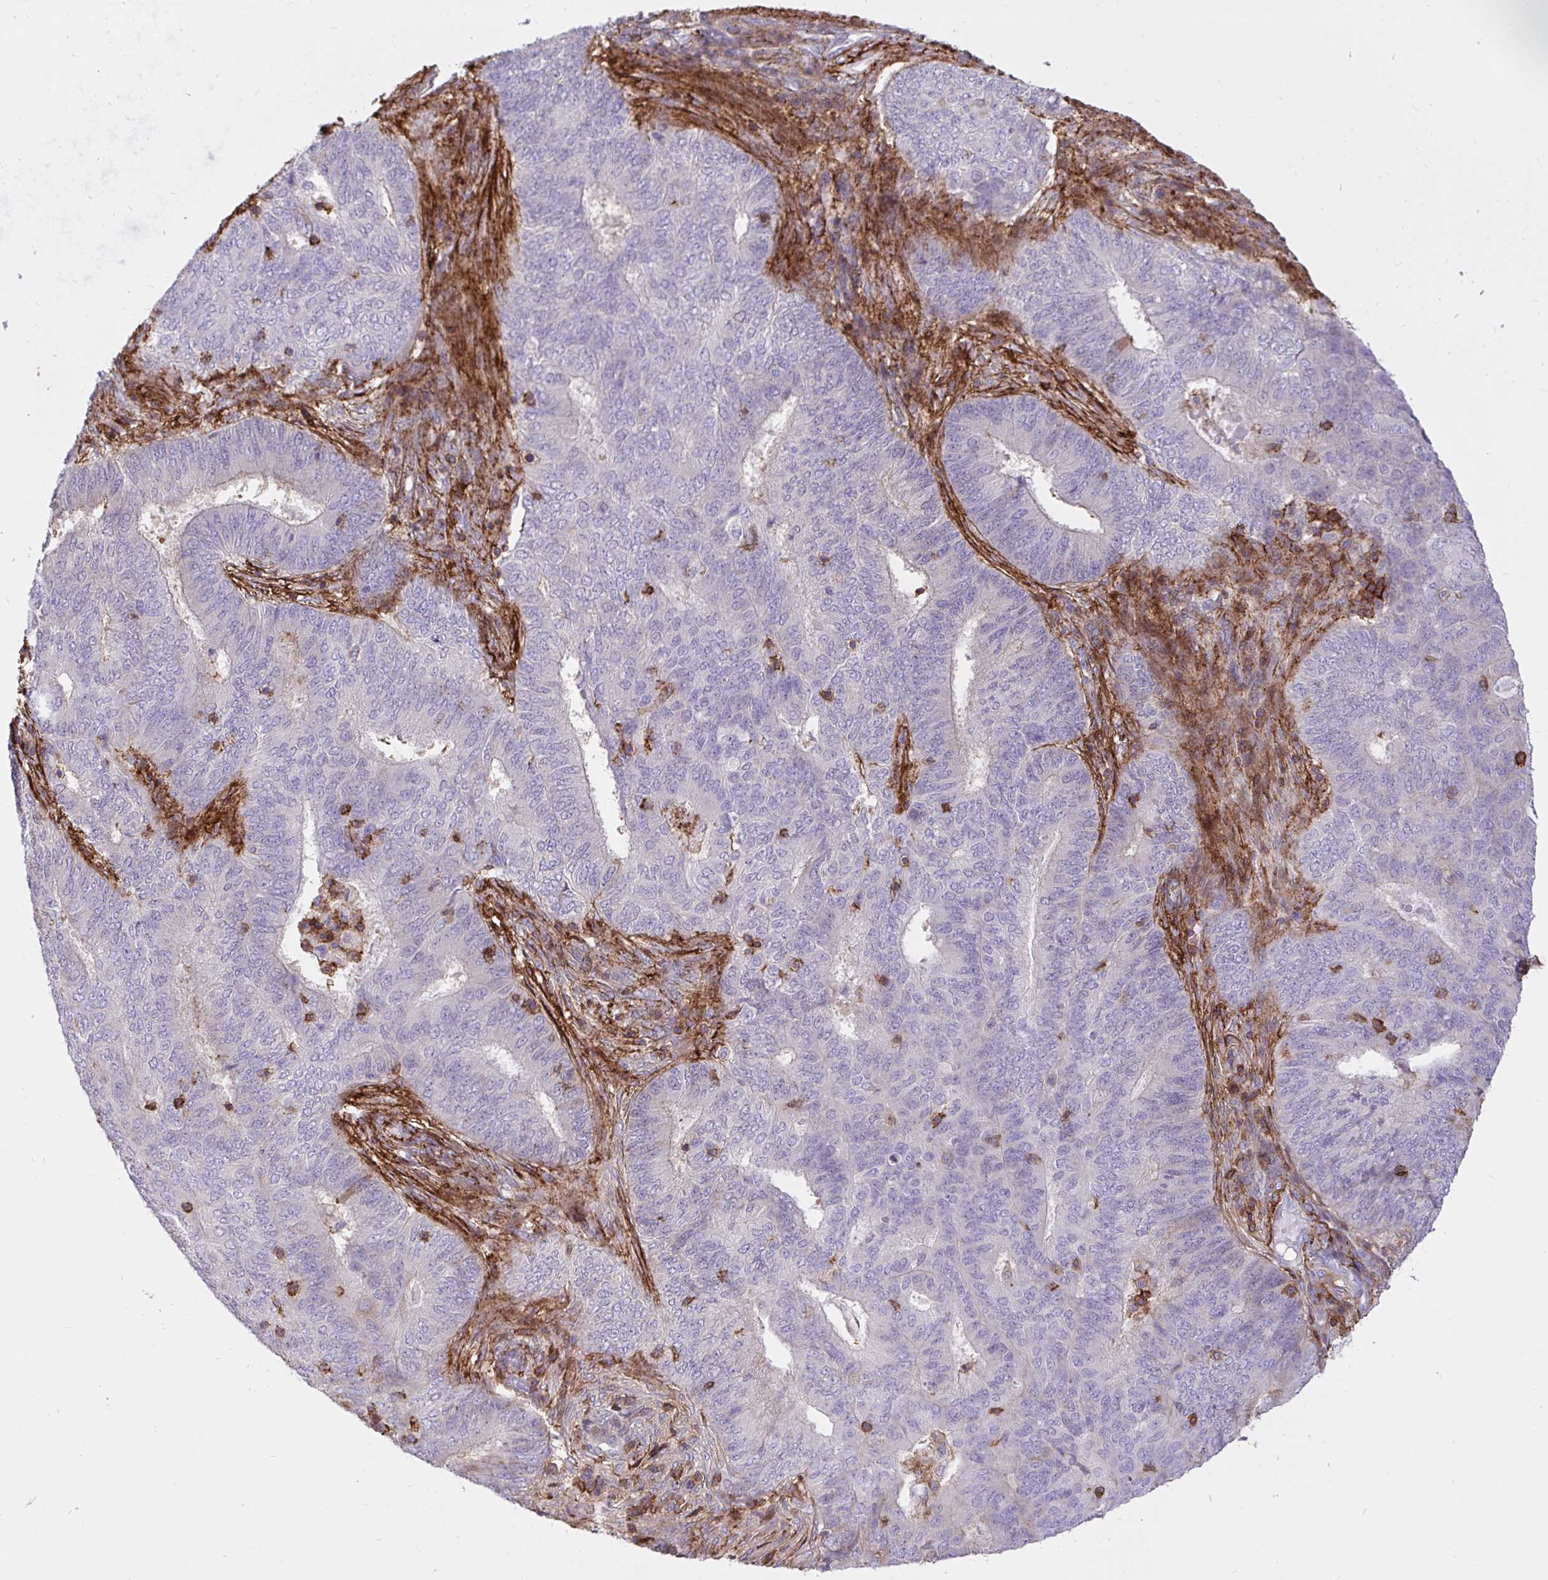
{"staining": {"intensity": "negative", "quantity": "none", "location": "none"}, "tissue": "endometrial cancer", "cell_type": "Tumor cells", "image_type": "cancer", "snomed": [{"axis": "morphology", "description": "Adenocarcinoma, NOS"}, {"axis": "topography", "description": "Endometrium"}], "caption": "Immunohistochemical staining of human endometrial cancer (adenocarcinoma) displays no significant expression in tumor cells.", "gene": "ERI1", "patient": {"sex": "female", "age": 62}}